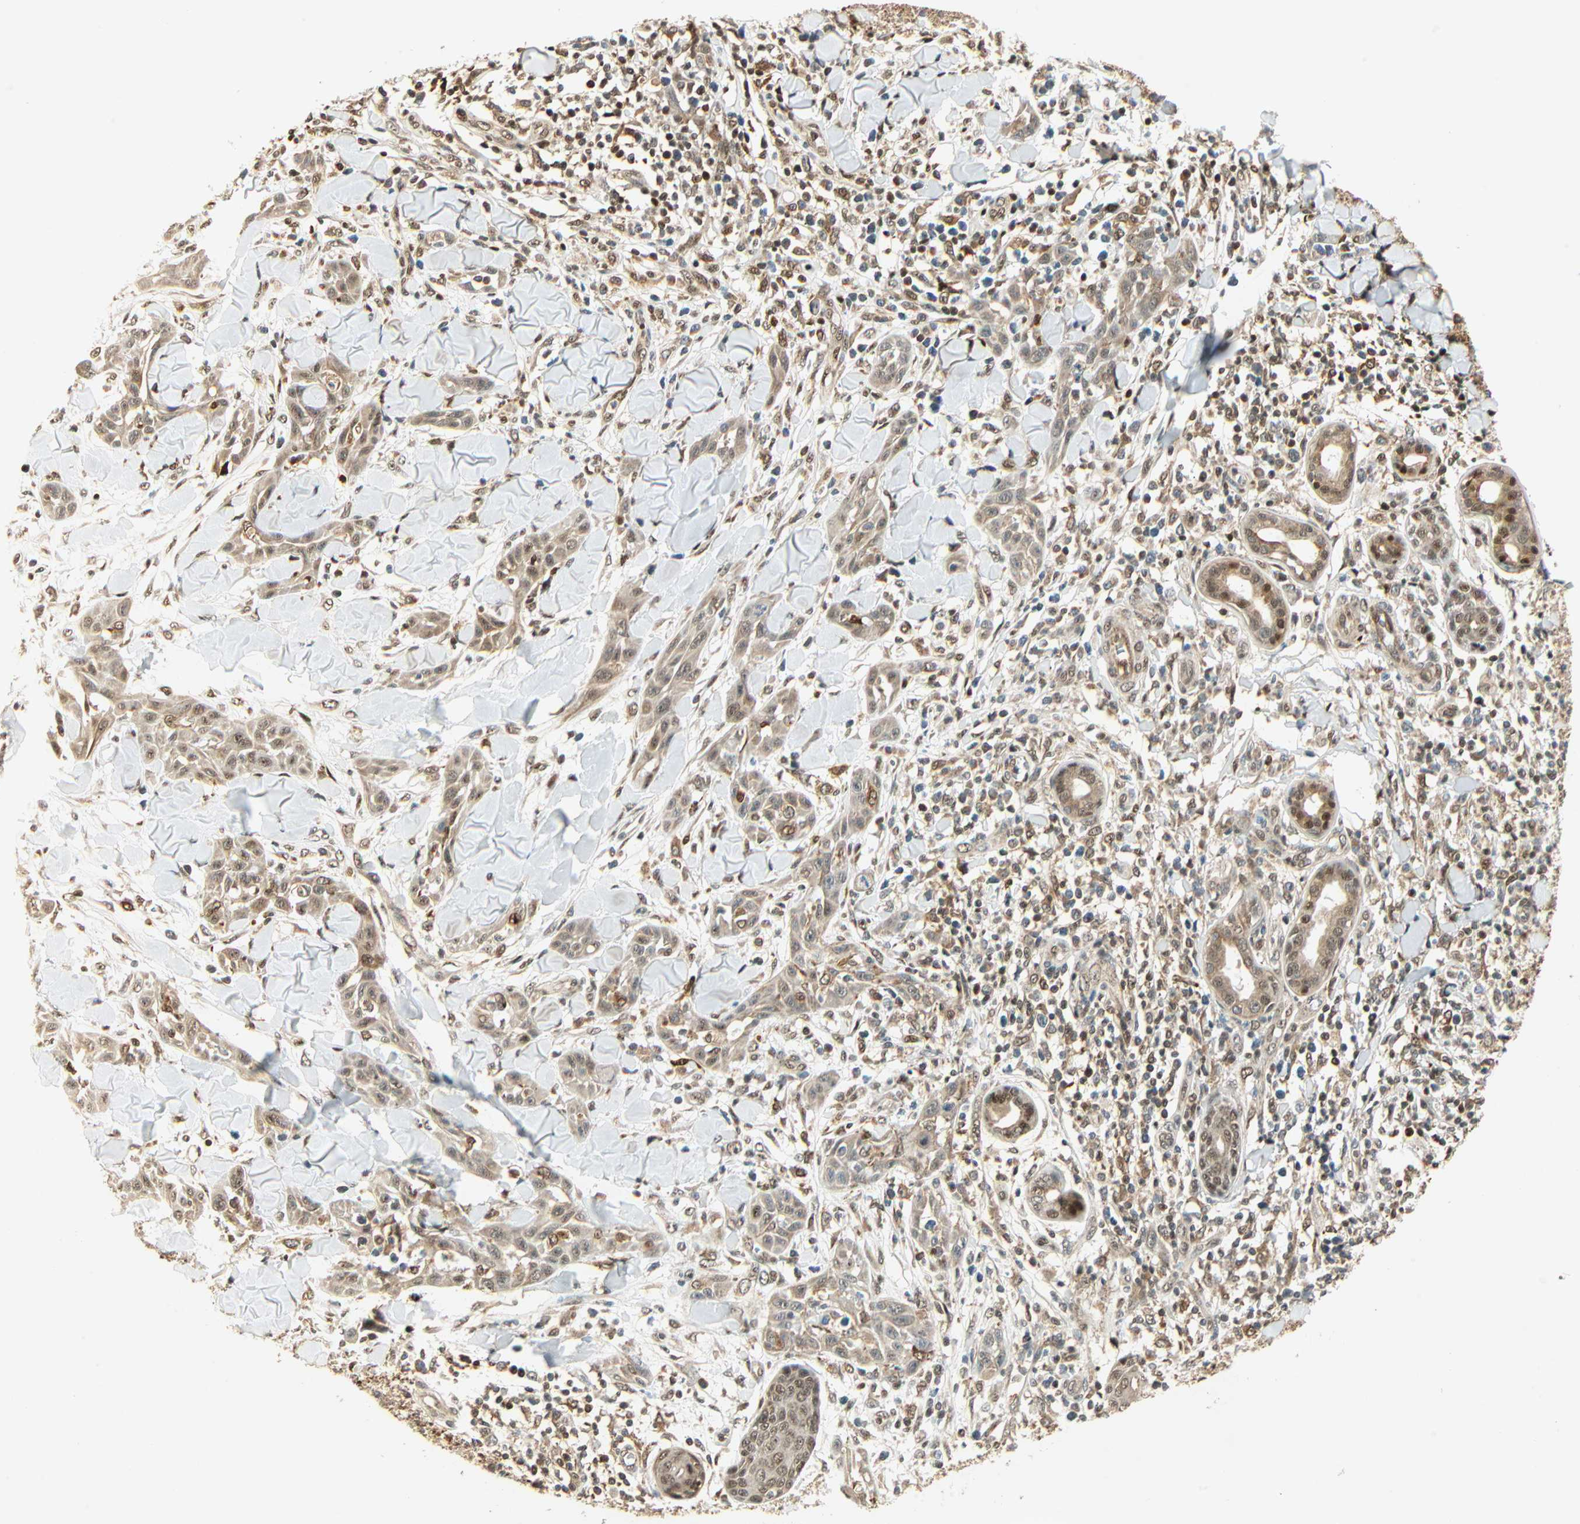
{"staining": {"intensity": "moderate", "quantity": ">75%", "location": "cytoplasmic/membranous,nuclear"}, "tissue": "skin cancer", "cell_type": "Tumor cells", "image_type": "cancer", "snomed": [{"axis": "morphology", "description": "Squamous cell carcinoma, NOS"}, {"axis": "topography", "description": "Skin"}], "caption": "About >75% of tumor cells in squamous cell carcinoma (skin) exhibit moderate cytoplasmic/membranous and nuclear protein positivity as visualized by brown immunohistochemical staining.", "gene": "PNPLA6", "patient": {"sex": "male", "age": 24}}